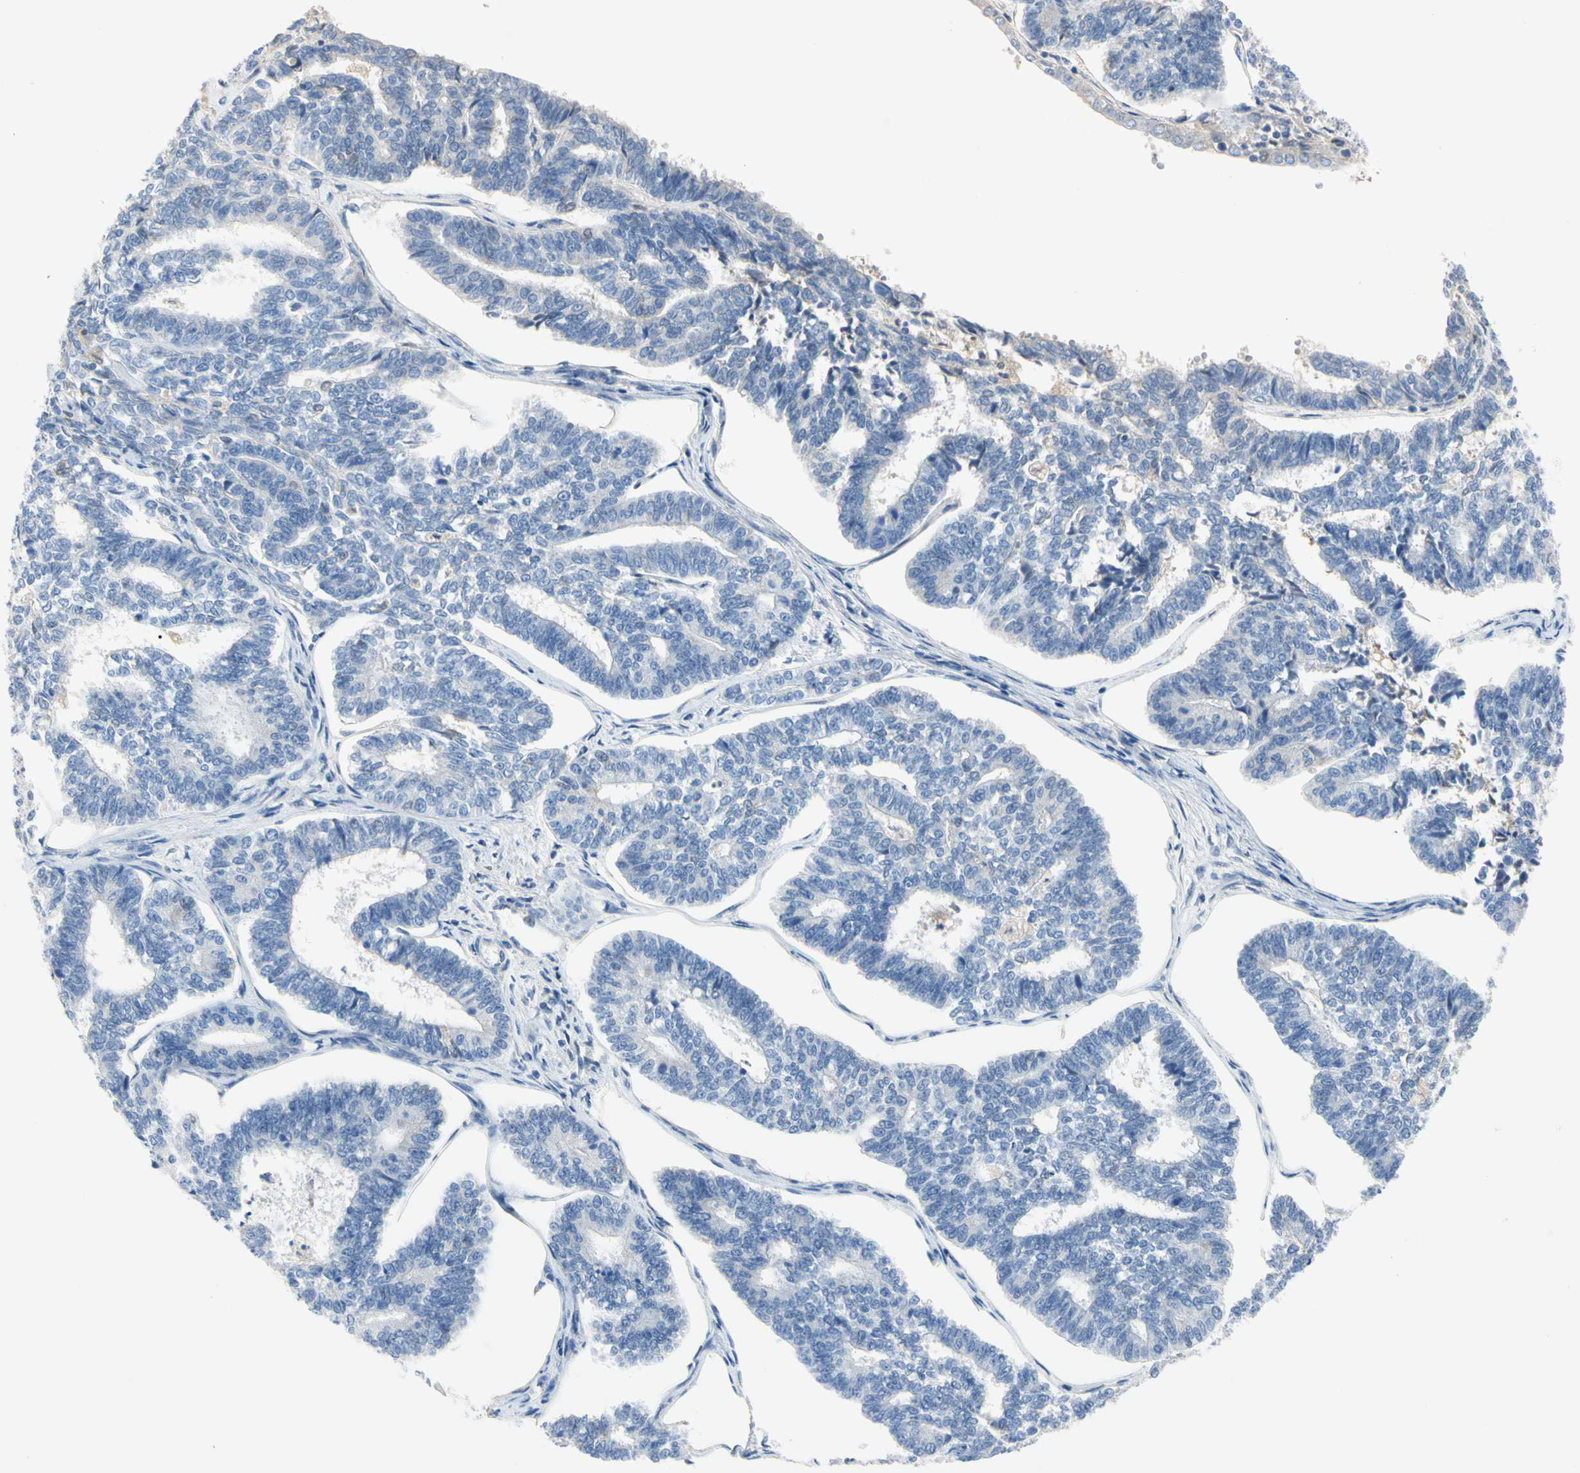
{"staining": {"intensity": "negative", "quantity": "none", "location": "none"}, "tissue": "endometrial cancer", "cell_type": "Tumor cells", "image_type": "cancer", "snomed": [{"axis": "morphology", "description": "Adenocarcinoma, NOS"}, {"axis": "topography", "description": "Endometrium"}], "caption": "This image is of endometrial cancer stained with IHC to label a protein in brown with the nuclei are counter-stained blue. There is no expression in tumor cells.", "gene": "ECRG4", "patient": {"sex": "female", "age": 70}}